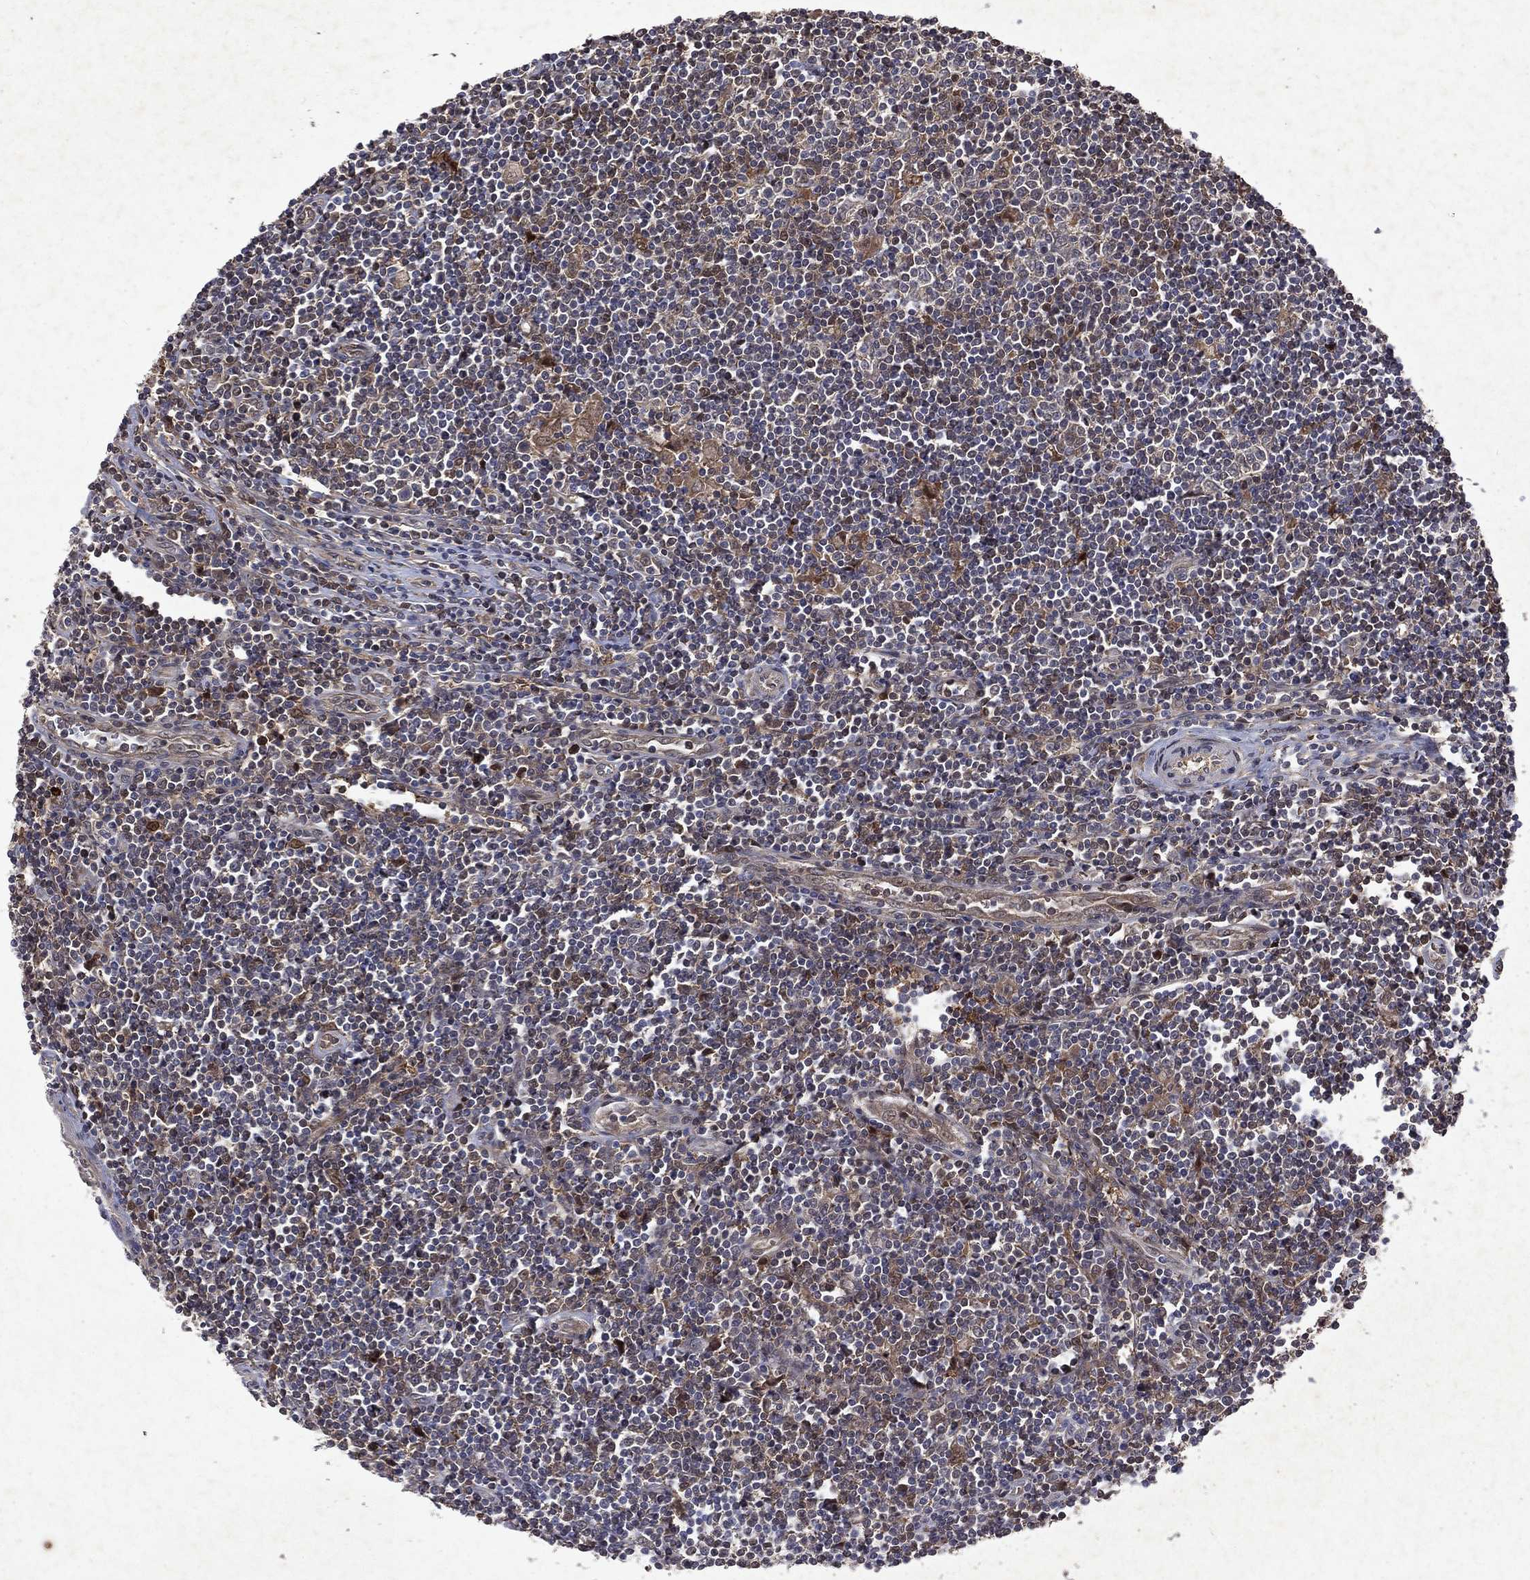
{"staining": {"intensity": "negative", "quantity": "none", "location": "none"}, "tissue": "lymphoma", "cell_type": "Tumor cells", "image_type": "cancer", "snomed": [{"axis": "morphology", "description": "Hodgkin's disease, NOS"}, {"axis": "topography", "description": "Lymph node"}], "caption": "High magnification brightfield microscopy of lymphoma stained with DAB (brown) and counterstained with hematoxylin (blue): tumor cells show no significant positivity.", "gene": "MTAP", "patient": {"sex": "male", "age": 40}}